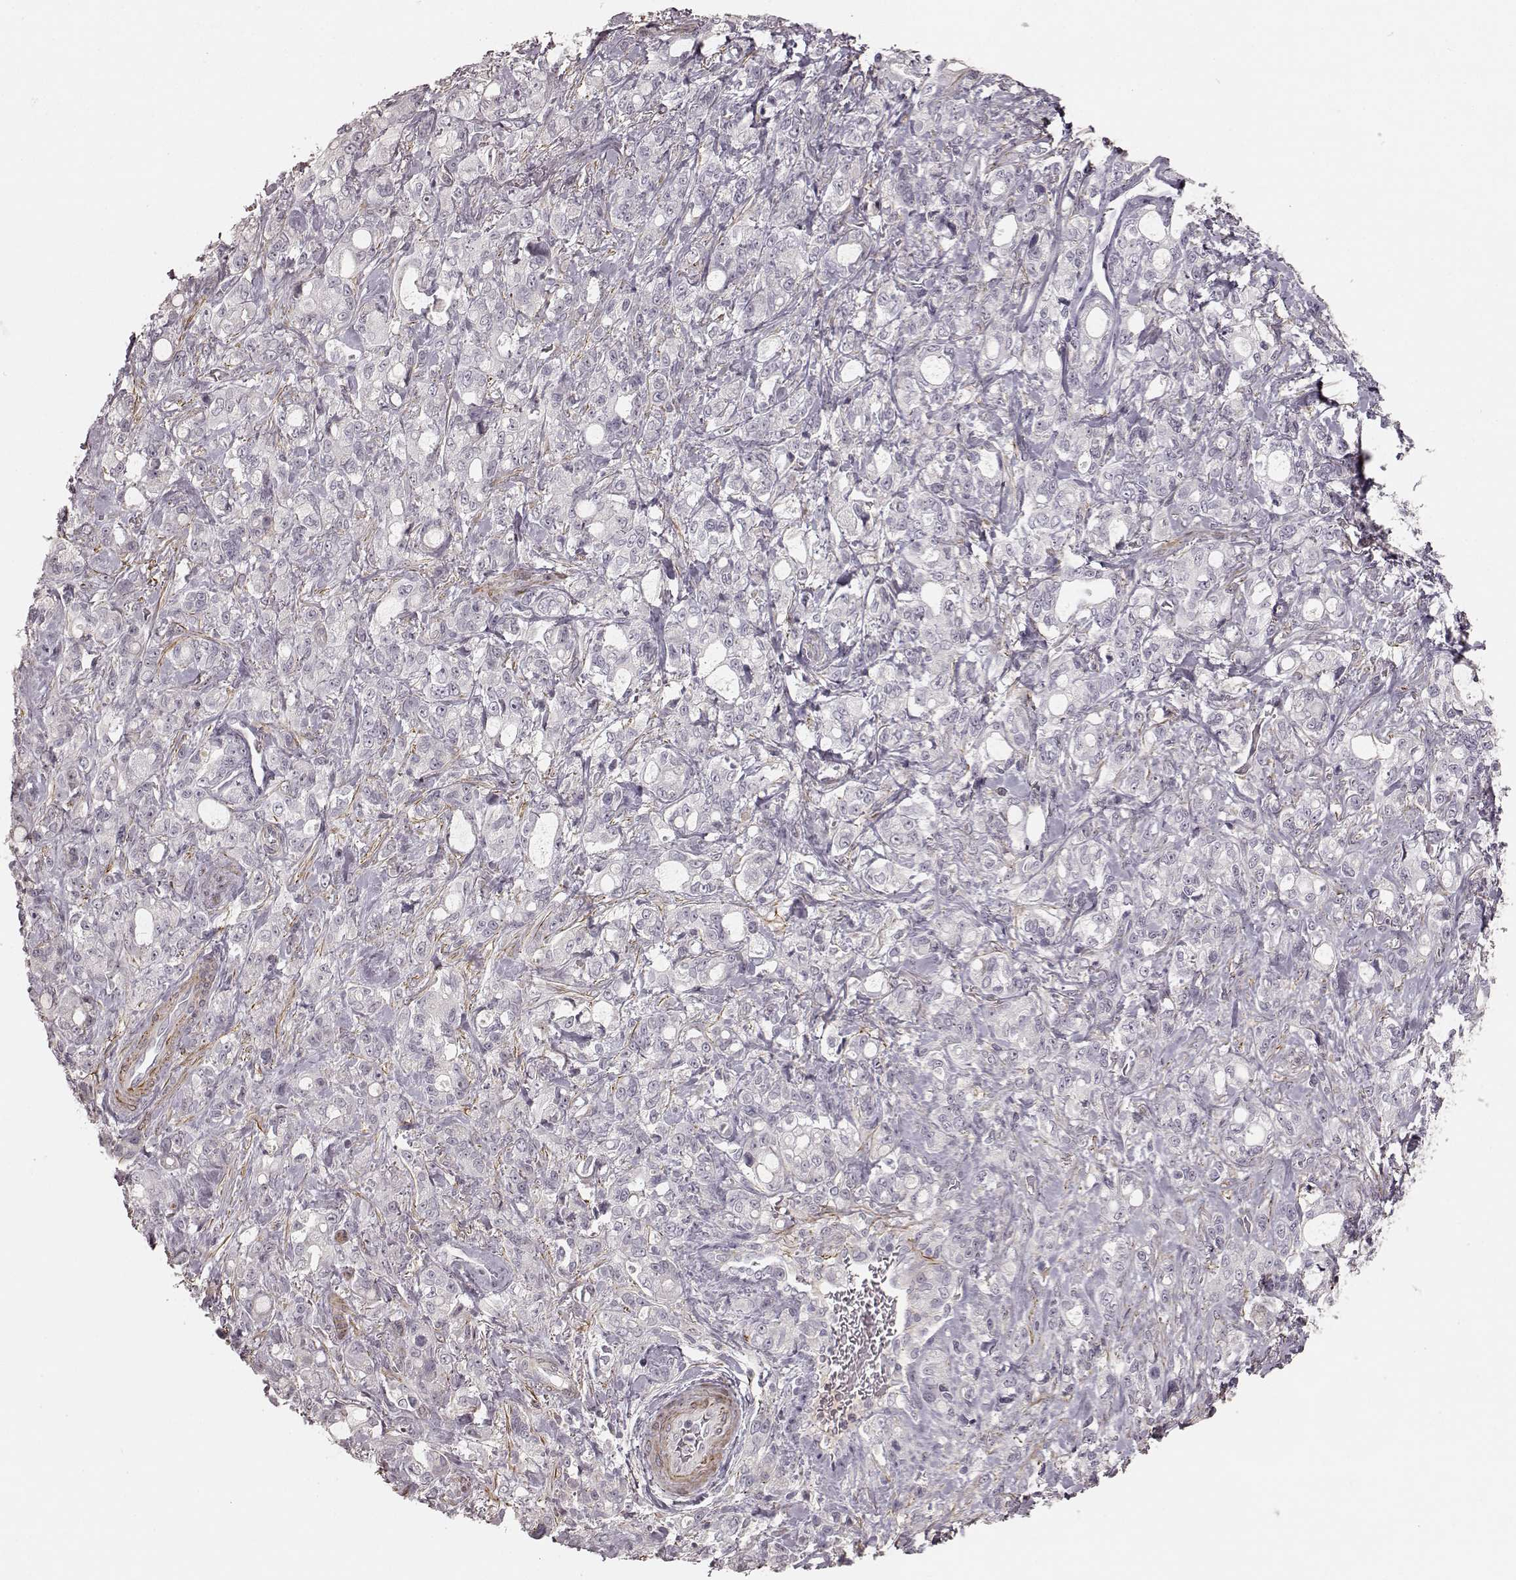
{"staining": {"intensity": "negative", "quantity": "none", "location": "none"}, "tissue": "stomach cancer", "cell_type": "Tumor cells", "image_type": "cancer", "snomed": [{"axis": "morphology", "description": "Adenocarcinoma, NOS"}, {"axis": "topography", "description": "Stomach"}], "caption": "There is no significant positivity in tumor cells of stomach cancer (adenocarcinoma).", "gene": "KCNJ9", "patient": {"sex": "male", "age": 63}}